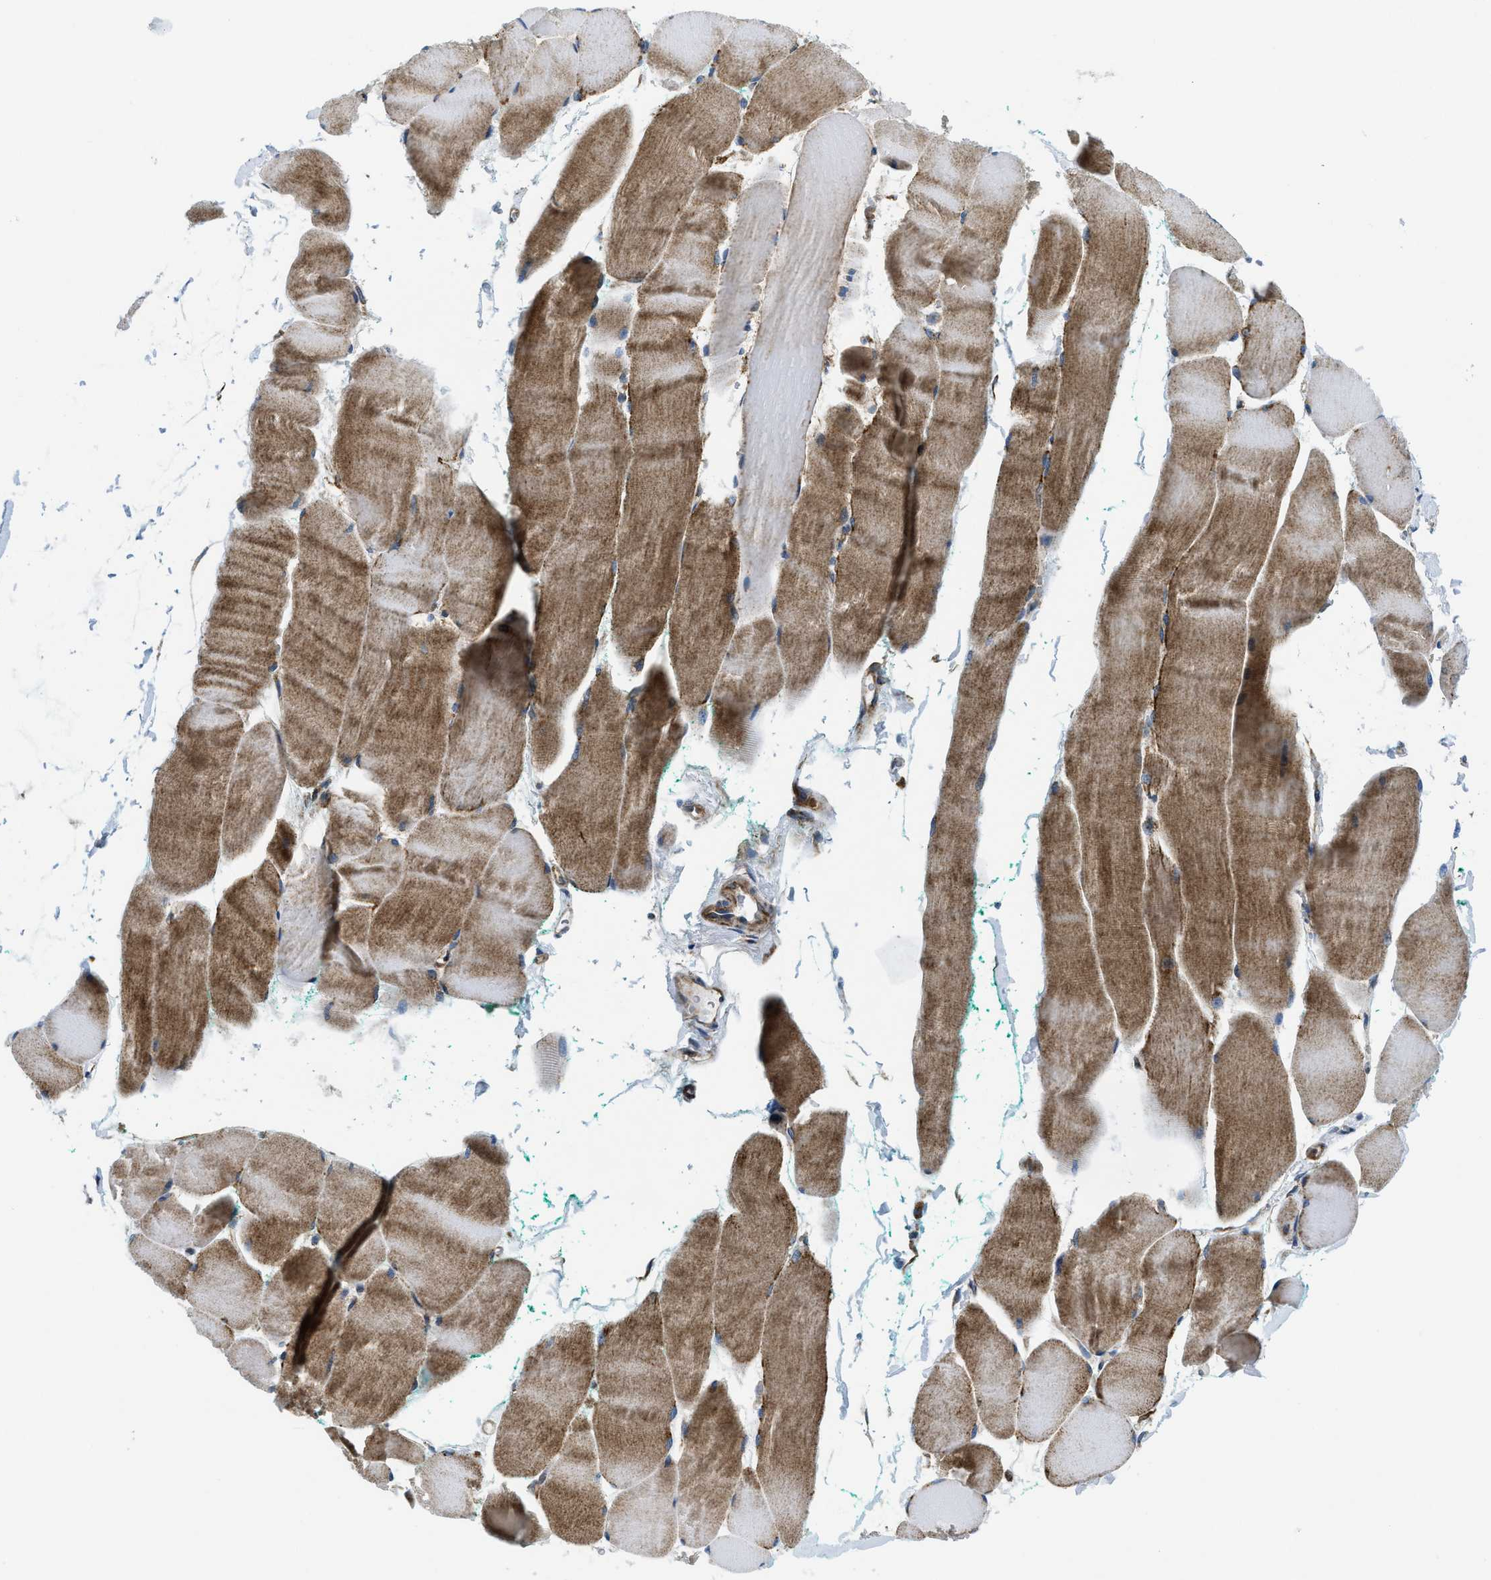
{"staining": {"intensity": "moderate", "quantity": ">75%", "location": "cytoplasmic/membranous"}, "tissue": "skeletal muscle", "cell_type": "Myocytes", "image_type": "normal", "snomed": [{"axis": "morphology", "description": "Normal tissue, NOS"}, {"axis": "morphology", "description": "Squamous cell carcinoma, NOS"}, {"axis": "topography", "description": "Skeletal muscle"}], "caption": "Immunohistochemistry (IHC) micrograph of unremarkable human skeletal muscle stained for a protein (brown), which demonstrates medium levels of moderate cytoplasmic/membranous expression in approximately >75% of myocytes.", "gene": "CSPG4", "patient": {"sex": "male", "age": 51}}